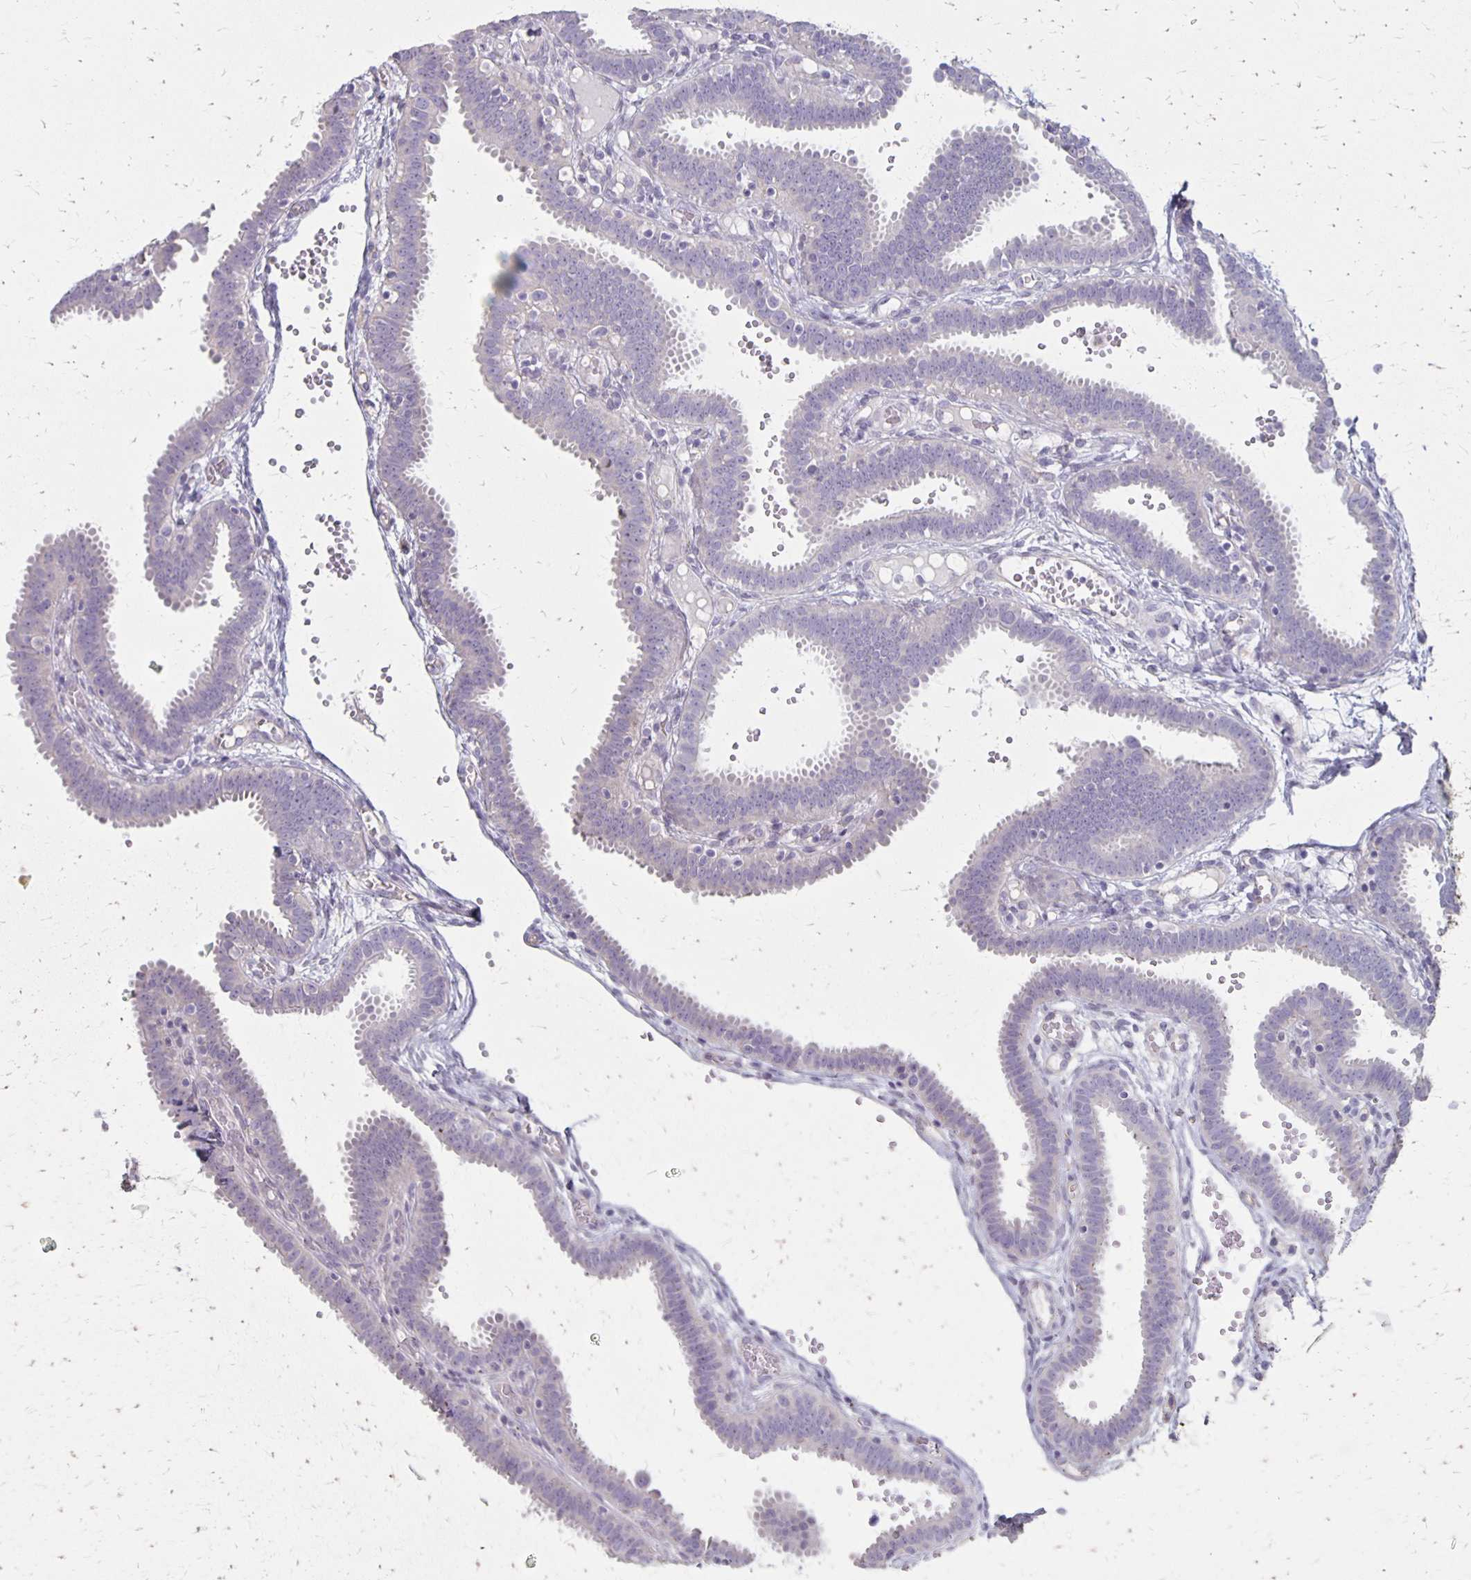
{"staining": {"intensity": "negative", "quantity": "none", "location": "none"}, "tissue": "fallopian tube", "cell_type": "Glandular cells", "image_type": "normal", "snomed": [{"axis": "morphology", "description": "Normal tissue, NOS"}, {"axis": "topography", "description": "Fallopian tube"}], "caption": "DAB (3,3'-diaminobenzidine) immunohistochemical staining of benign fallopian tube displays no significant staining in glandular cells.", "gene": "HOMER1", "patient": {"sex": "female", "age": 37}}